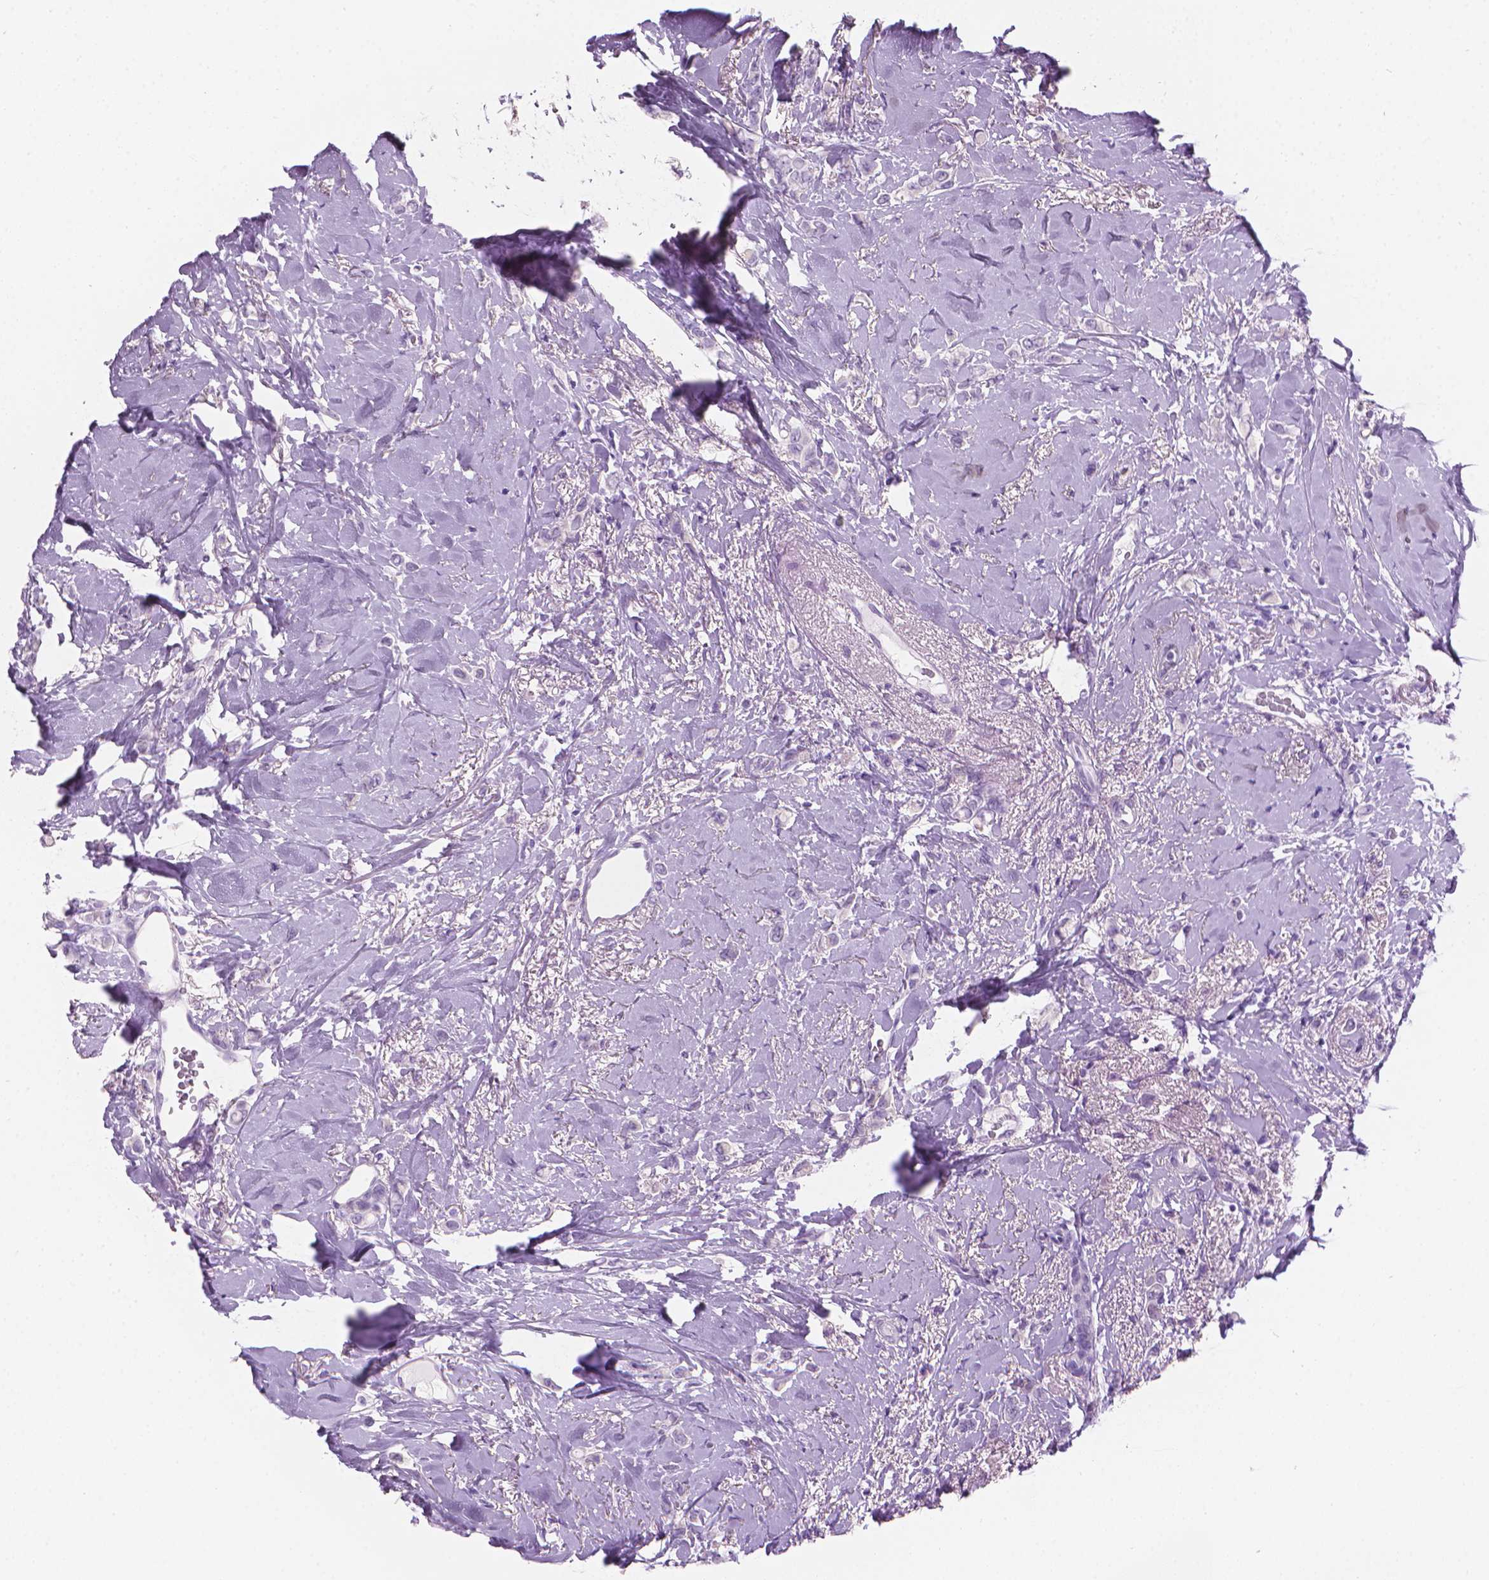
{"staining": {"intensity": "negative", "quantity": "none", "location": "none"}, "tissue": "breast cancer", "cell_type": "Tumor cells", "image_type": "cancer", "snomed": [{"axis": "morphology", "description": "Lobular carcinoma"}, {"axis": "topography", "description": "Breast"}], "caption": "DAB immunohistochemical staining of human lobular carcinoma (breast) demonstrates no significant positivity in tumor cells.", "gene": "TTC29", "patient": {"sex": "female", "age": 66}}